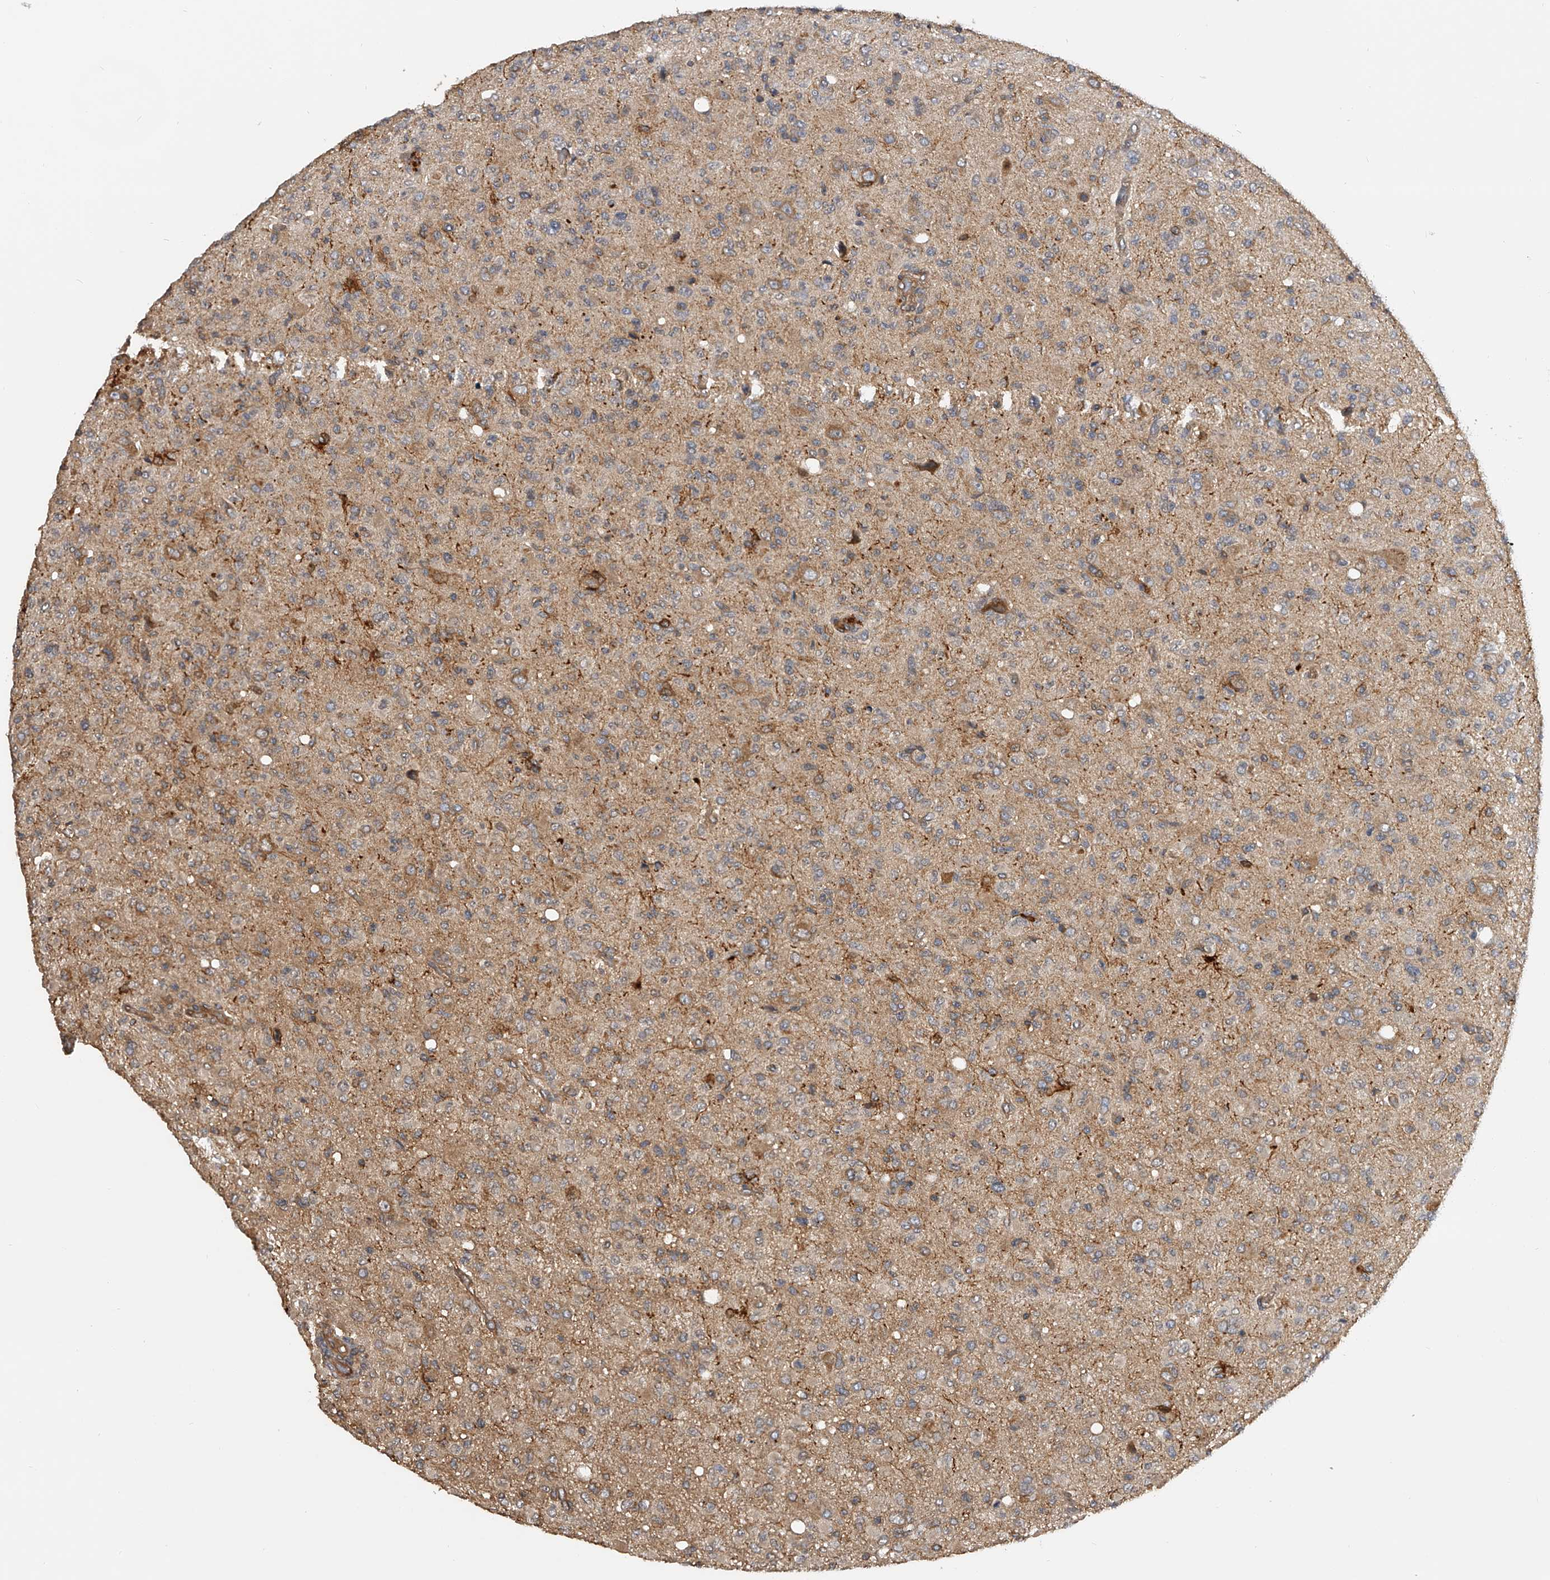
{"staining": {"intensity": "moderate", "quantity": "<25%", "location": "cytoplasmic/membranous"}, "tissue": "glioma", "cell_type": "Tumor cells", "image_type": "cancer", "snomed": [{"axis": "morphology", "description": "Glioma, malignant, High grade"}, {"axis": "topography", "description": "Brain"}], "caption": "Protein staining shows moderate cytoplasmic/membranous expression in approximately <25% of tumor cells in malignant high-grade glioma.", "gene": "PTPRA", "patient": {"sex": "female", "age": 57}}